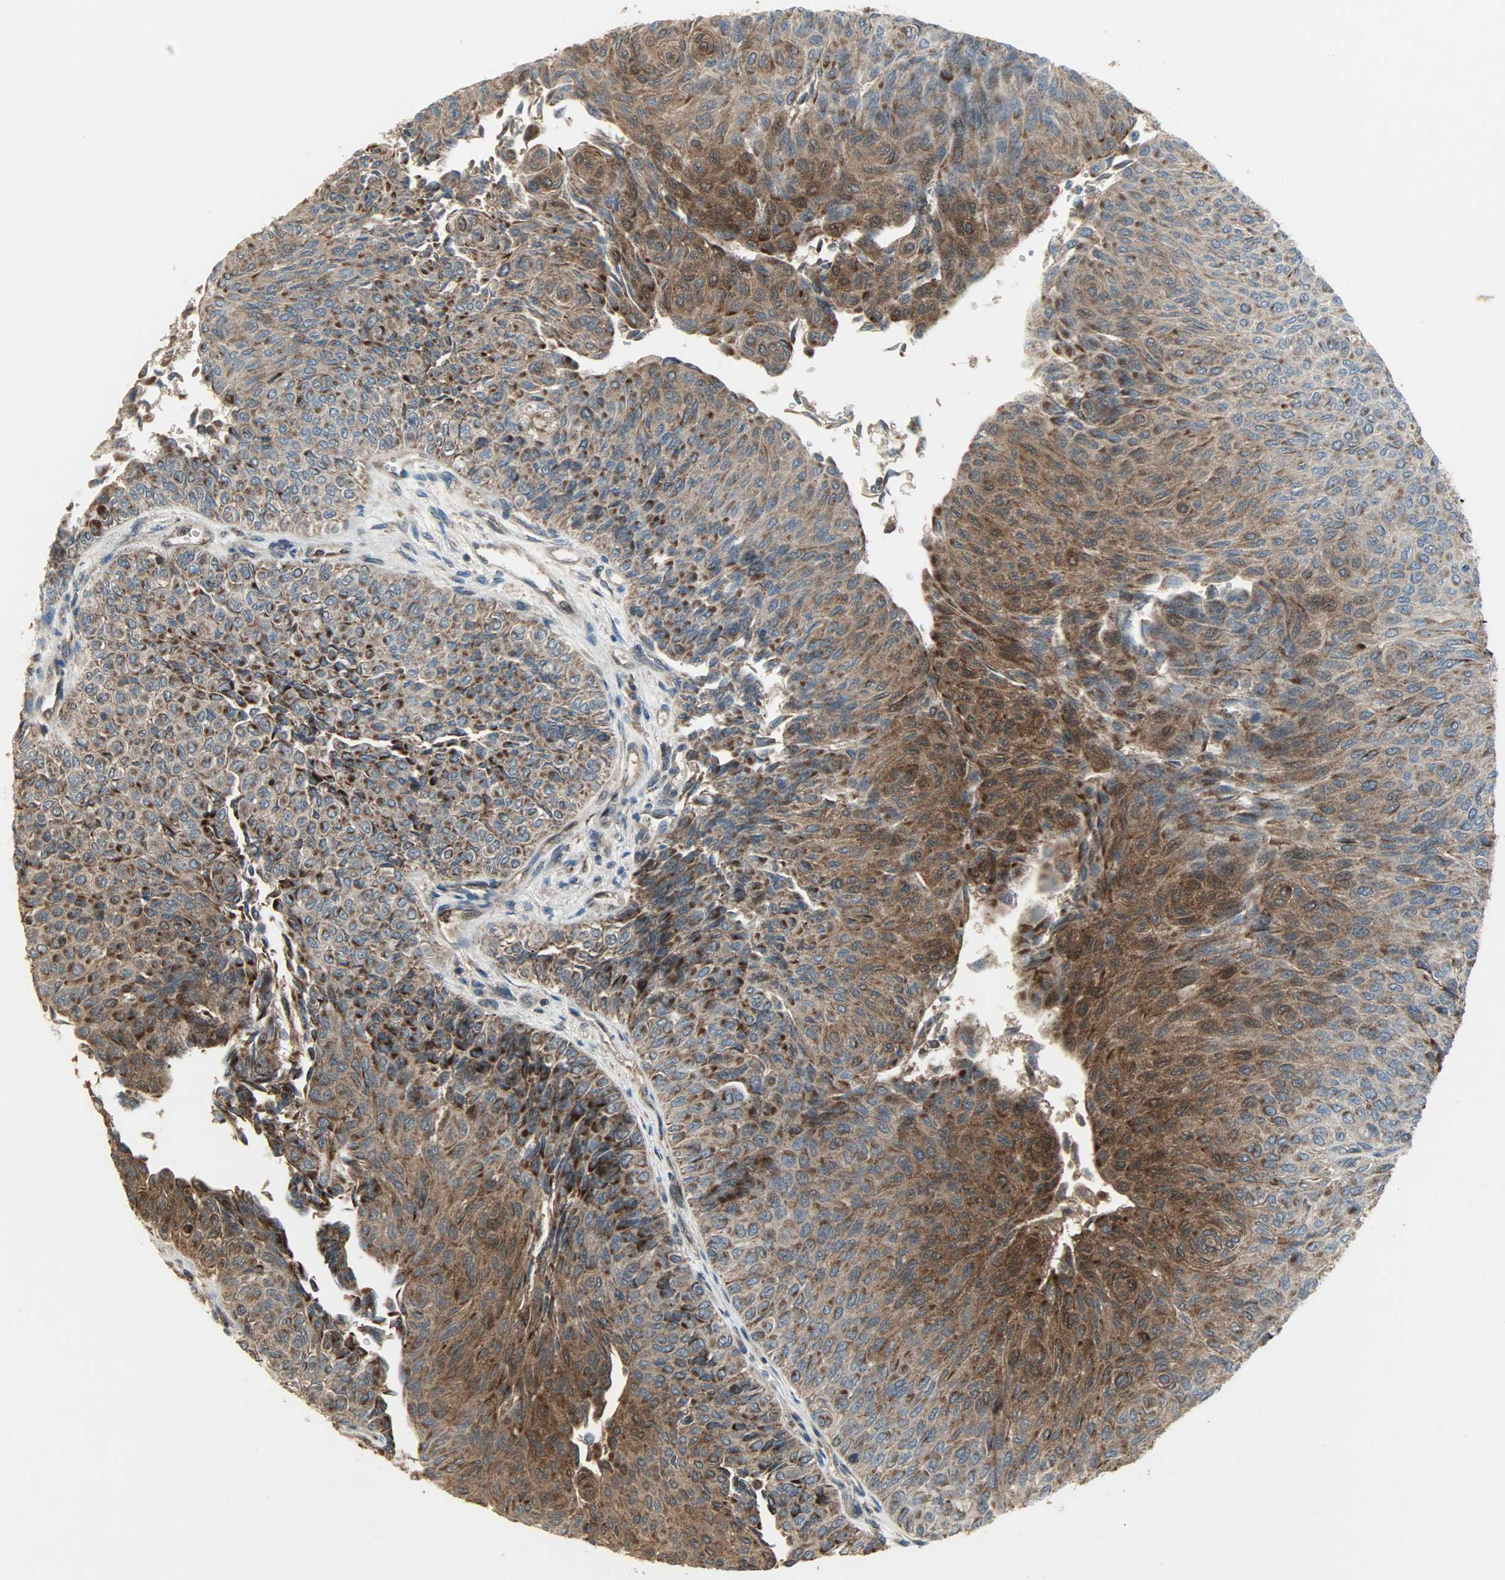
{"staining": {"intensity": "strong", "quantity": ">75%", "location": "cytoplasmic/membranous"}, "tissue": "urothelial cancer", "cell_type": "Tumor cells", "image_type": "cancer", "snomed": [{"axis": "morphology", "description": "Urothelial carcinoma, Low grade"}, {"axis": "topography", "description": "Urinary bladder"}], "caption": "Urothelial carcinoma (low-grade) stained with a protein marker displays strong staining in tumor cells.", "gene": "AMT", "patient": {"sex": "male", "age": 78}}